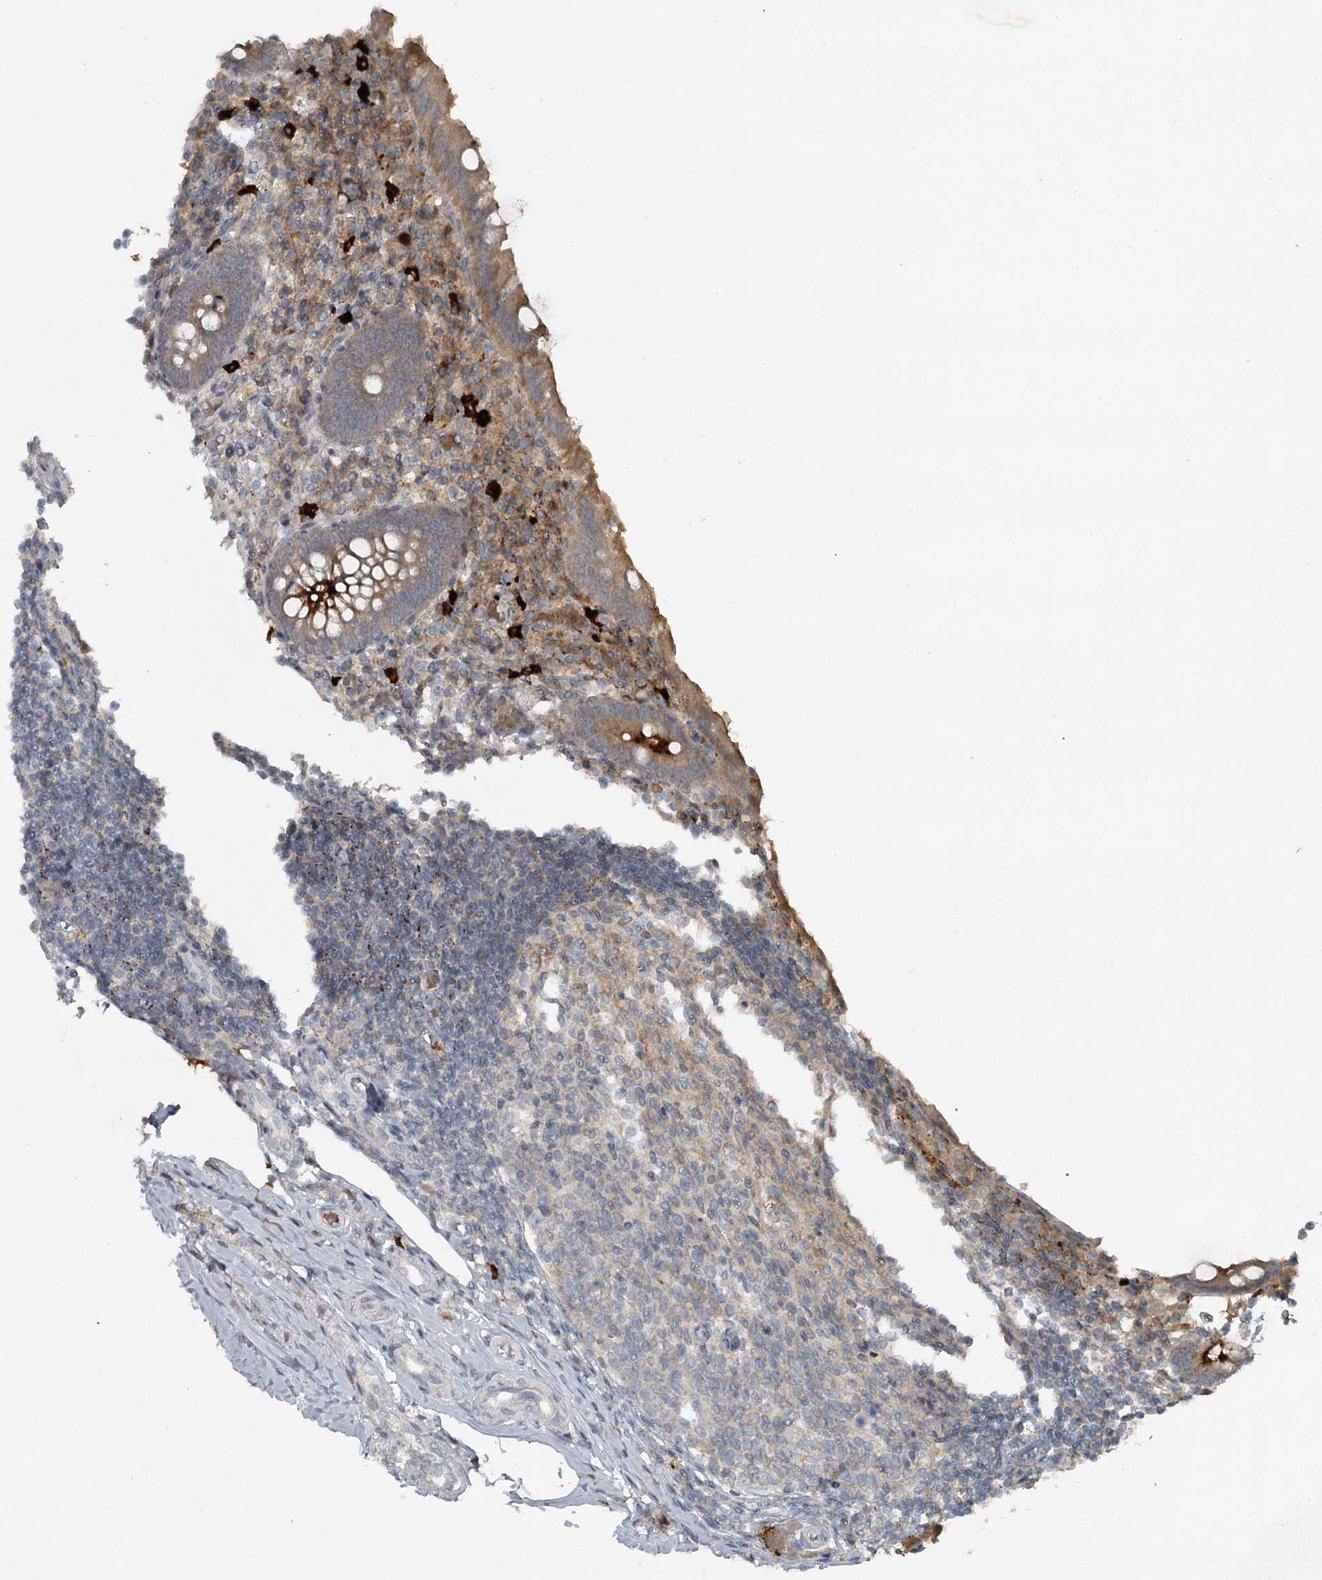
{"staining": {"intensity": "moderate", "quantity": "25%-75%", "location": "cytoplasmic/membranous"}, "tissue": "appendix", "cell_type": "Glandular cells", "image_type": "normal", "snomed": [{"axis": "morphology", "description": "Normal tissue, NOS"}, {"axis": "topography", "description": "Appendix"}], "caption": "Protein staining displays moderate cytoplasmic/membranous staining in about 25%-75% of glandular cells in benign appendix.", "gene": "SLC39A8", "patient": {"sex": "female", "age": 17}}